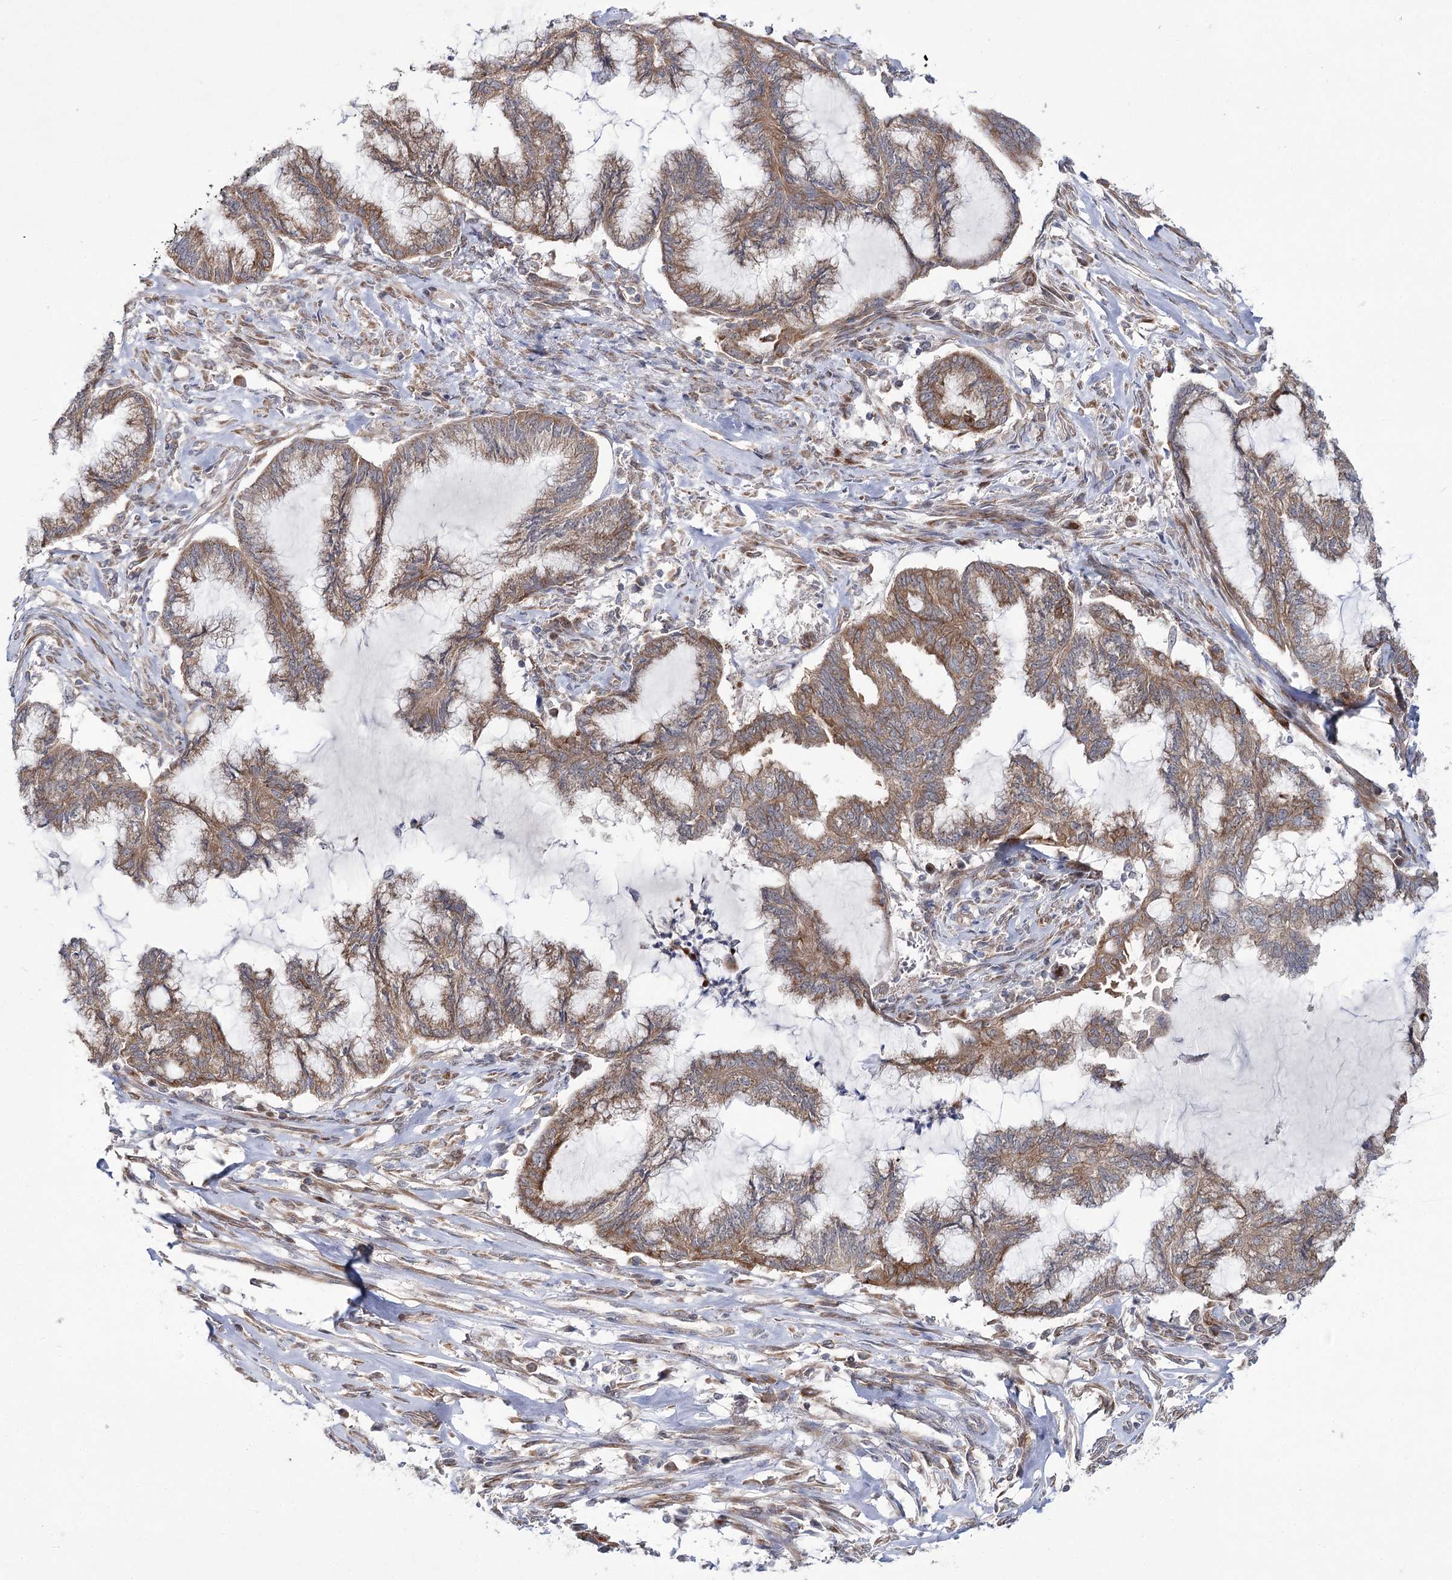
{"staining": {"intensity": "moderate", "quantity": ">75%", "location": "cytoplasmic/membranous"}, "tissue": "endometrial cancer", "cell_type": "Tumor cells", "image_type": "cancer", "snomed": [{"axis": "morphology", "description": "Adenocarcinoma, NOS"}, {"axis": "topography", "description": "Endometrium"}], "caption": "Tumor cells demonstrate medium levels of moderate cytoplasmic/membranous expression in about >75% of cells in endometrial adenocarcinoma. The staining was performed using DAB (3,3'-diaminobenzidine) to visualize the protein expression in brown, while the nuclei were stained in blue with hematoxylin (Magnification: 20x).", "gene": "VWA2", "patient": {"sex": "female", "age": 86}}